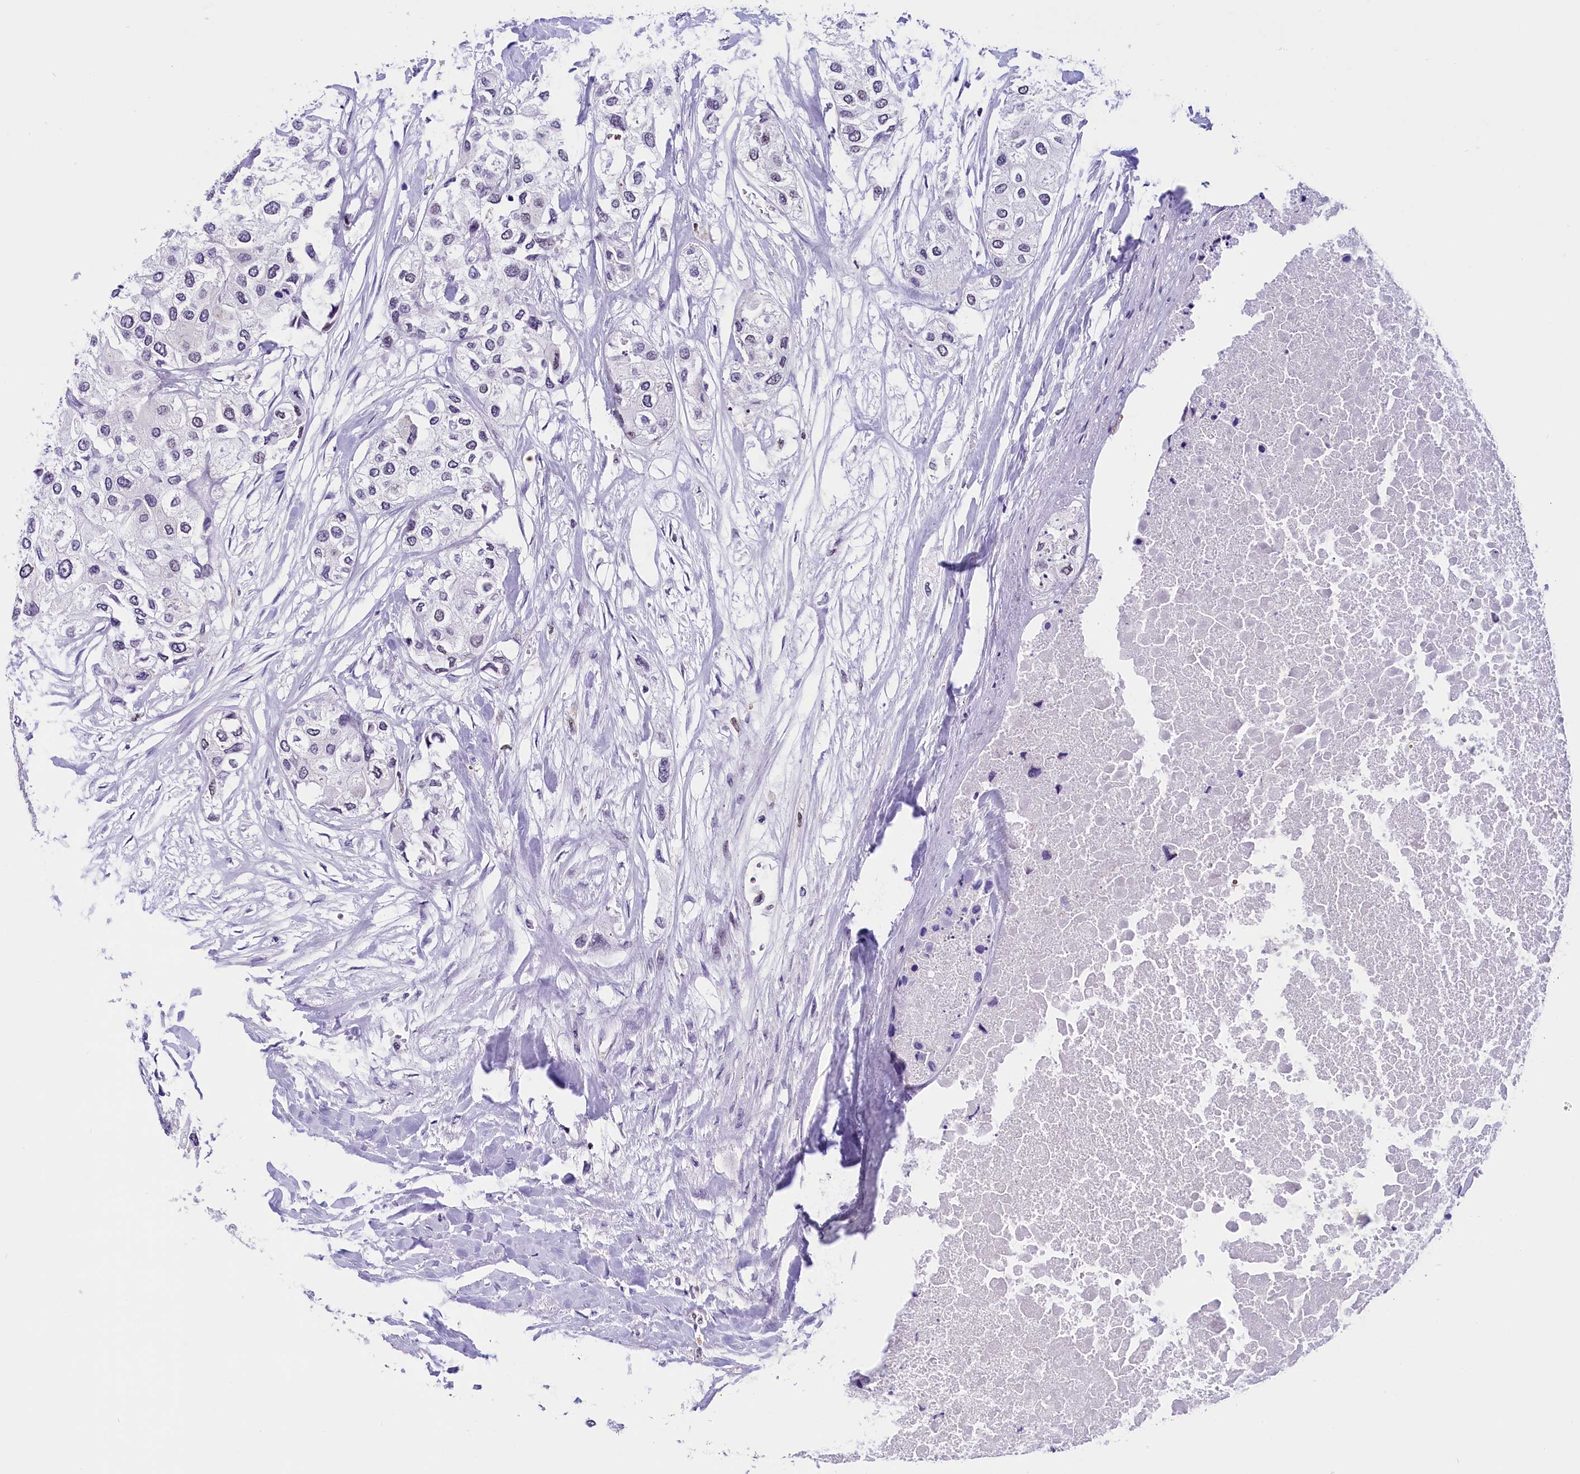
{"staining": {"intensity": "weak", "quantity": "25%-75%", "location": "nuclear"}, "tissue": "urothelial cancer", "cell_type": "Tumor cells", "image_type": "cancer", "snomed": [{"axis": "morphology", "description": "Urothelial carcinoma, High grade"}, {"axis": "topography", "description": "Urinary bladder"}], "caption": "Approximately 25%-75% of tumor cells in human urothelial cancer display weak nuclear protein positivity as visualized by brown immunohistochemical staining.", "gene": "CDYL2", "patient": {"sex": "male", "age": 64}}